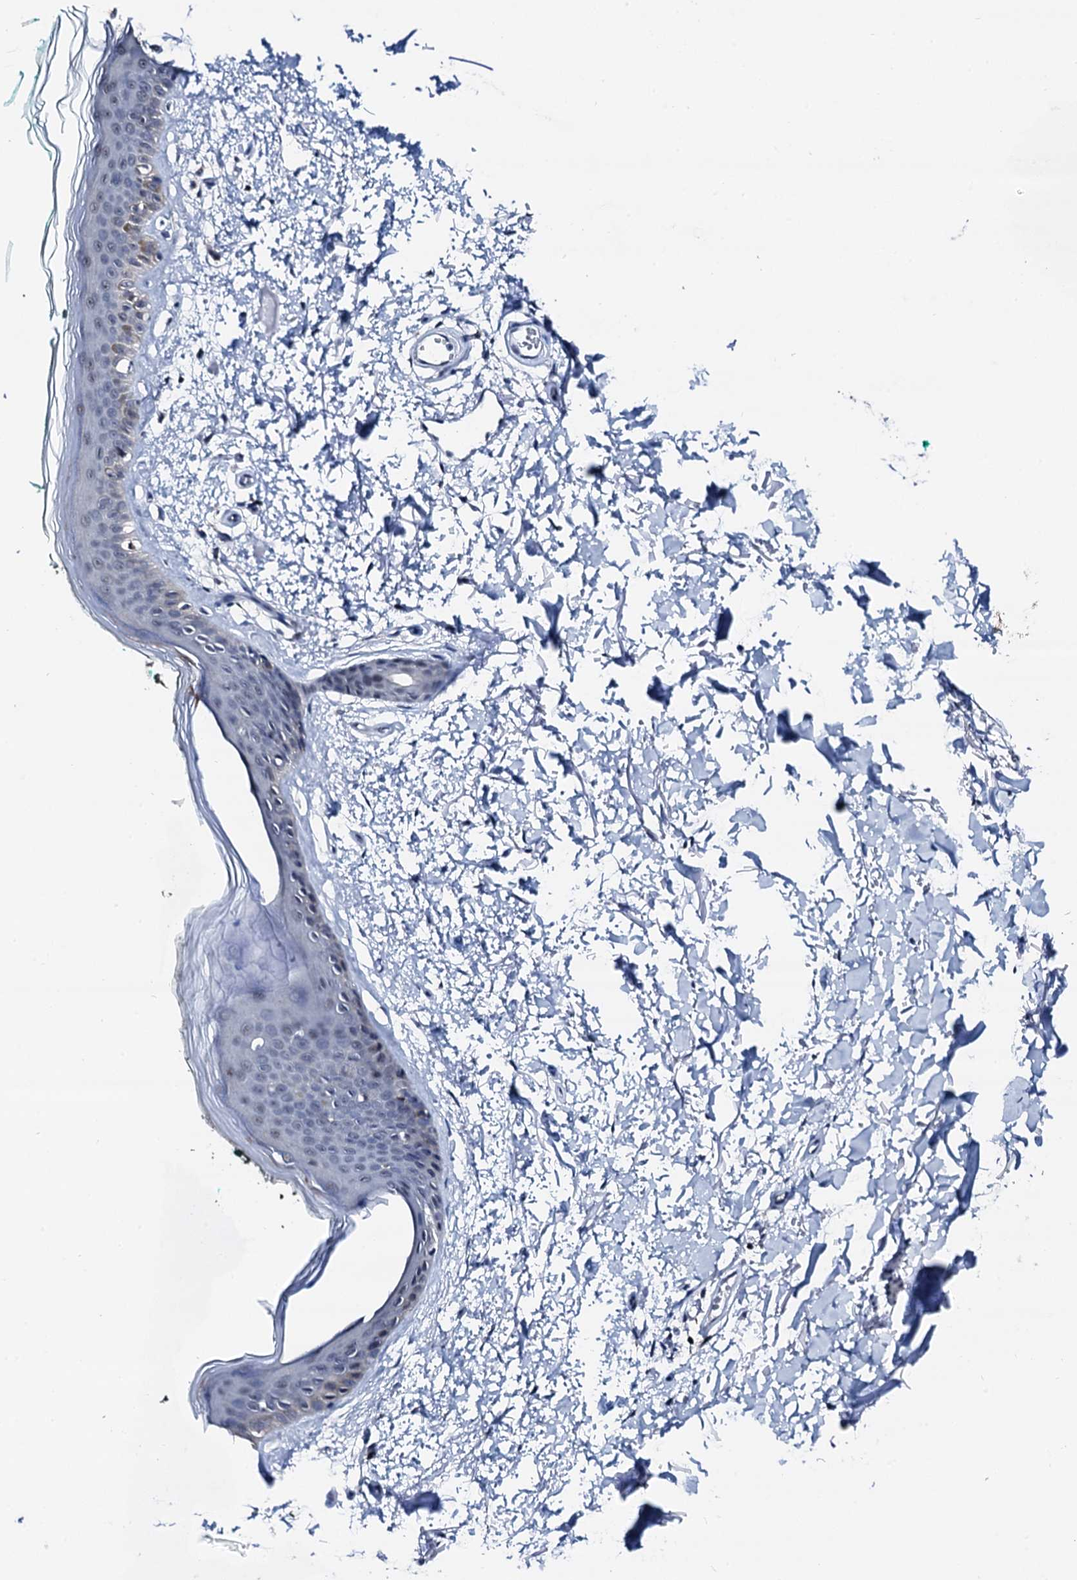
{"staining": {"intensity": "negative", "quantity": "none", "location": "none"}, "tissue": "skin", "cell_type": "Fibroblasts", "image_type": "normal", "snomed": [{"axis": "morphology", "description": "Normal tissue, NOS"}, {"axis": "topography", "description": "Skin"}], "caption": "There is no significant positivity in fibroblasts of skin. (Immunohistochemistry, brightfield microscopy, high magnification).", "gene": "TRAFD1", "patient": {"sex": "male", "age": 62}}